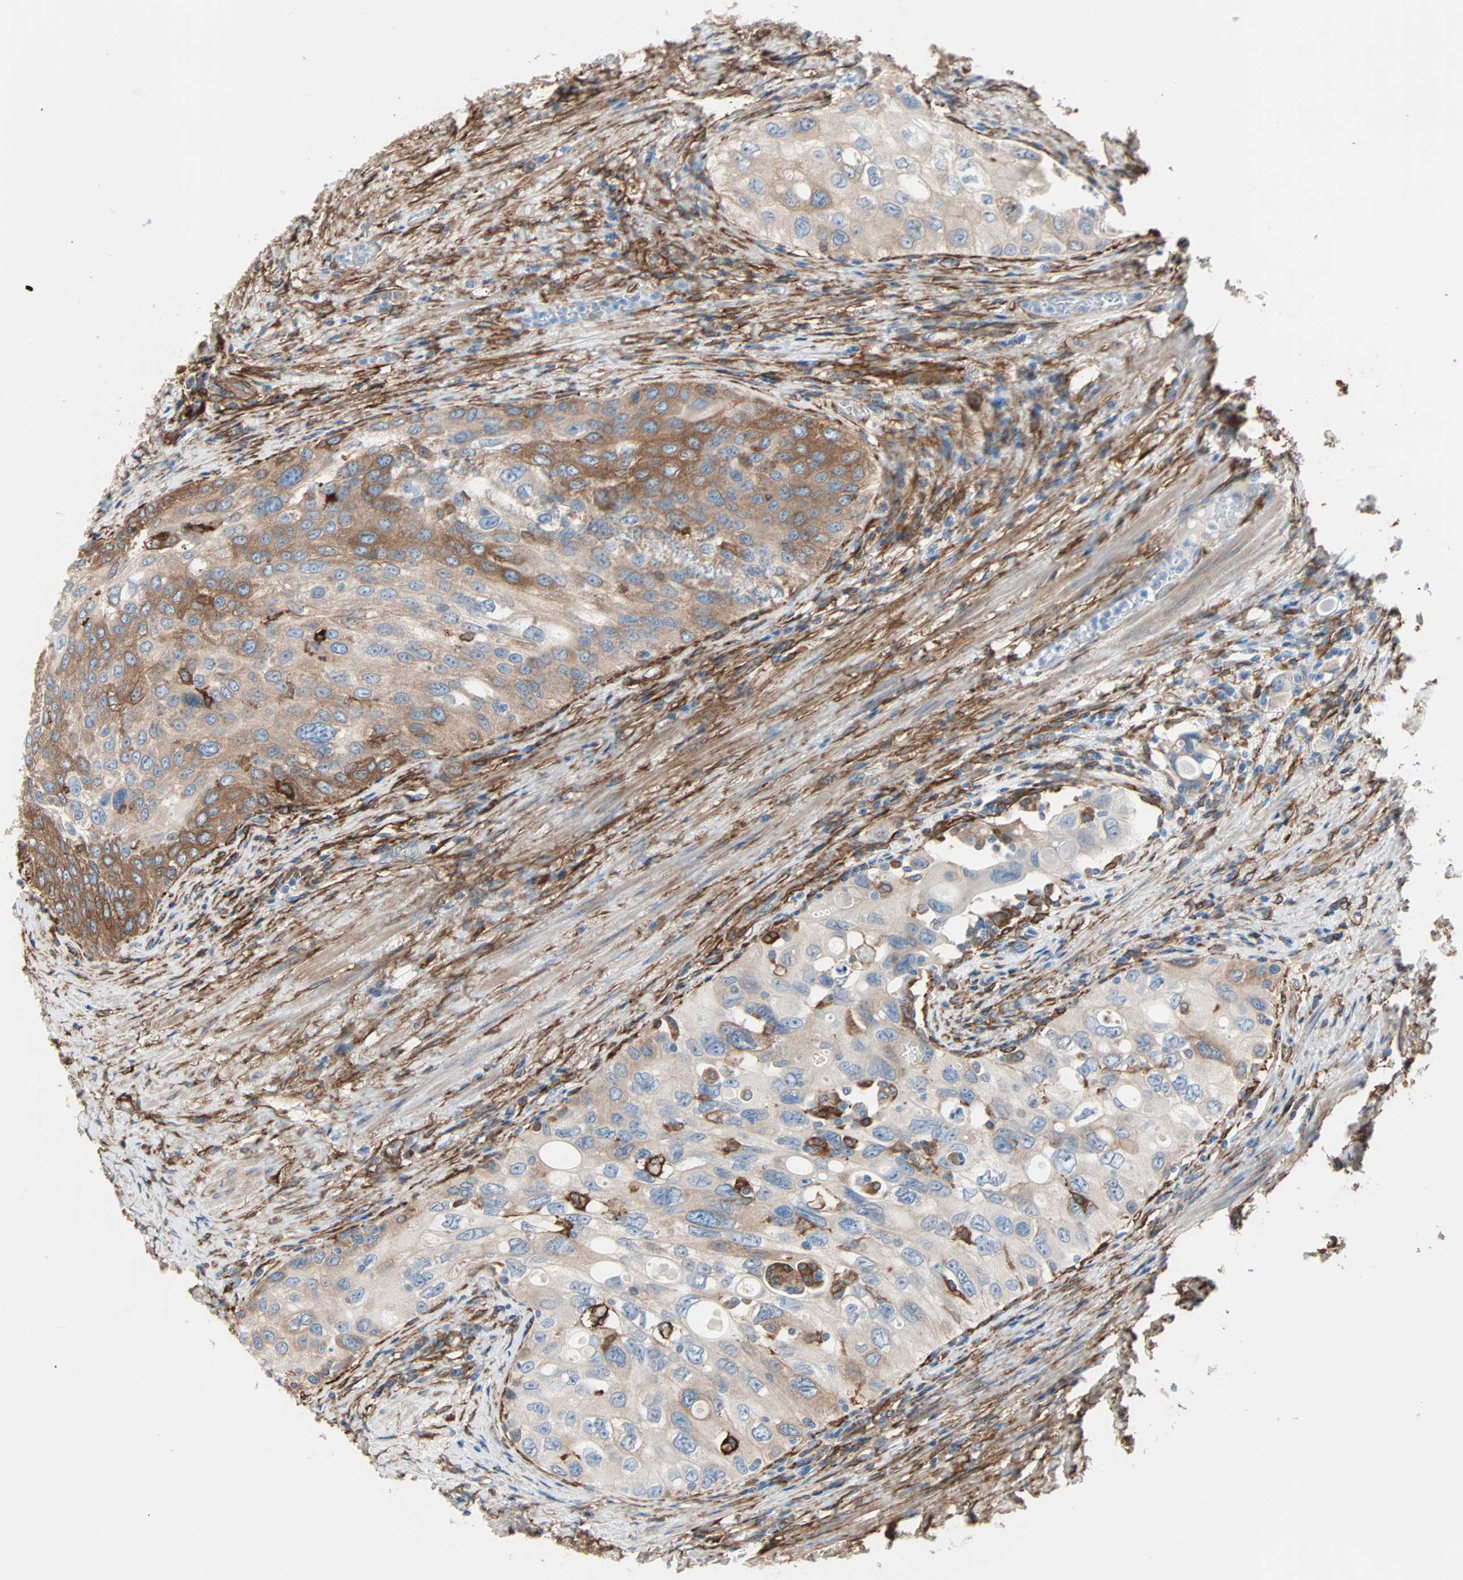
{"staining": {"intensity": "moderate", "quantity": "25%-75%", "location": "cytoplasmic/membranous"}, "tissue": "urothelial cancer", "cell_type": "Tumor cells", "image_type": "cancer", "snomed": [{"axis": "morphology", "description": "Urothelial carcinoma, High grade"}, {"axis": "topography", "description": "Urinary bladder"}], "caption": "Immunohistochemistry (IHC) image of neoplastic tissue: urothelial carcinoma (high-grade) stained using IHC displays medium levels of moderate protein expression localized specifically in the cytoplasmic/membranous of tumor cells, appearing as a cytoplasmic/membranous brown color.", "gene": "EPB41L2", "patient": {"sex": "female", "age": 56}}